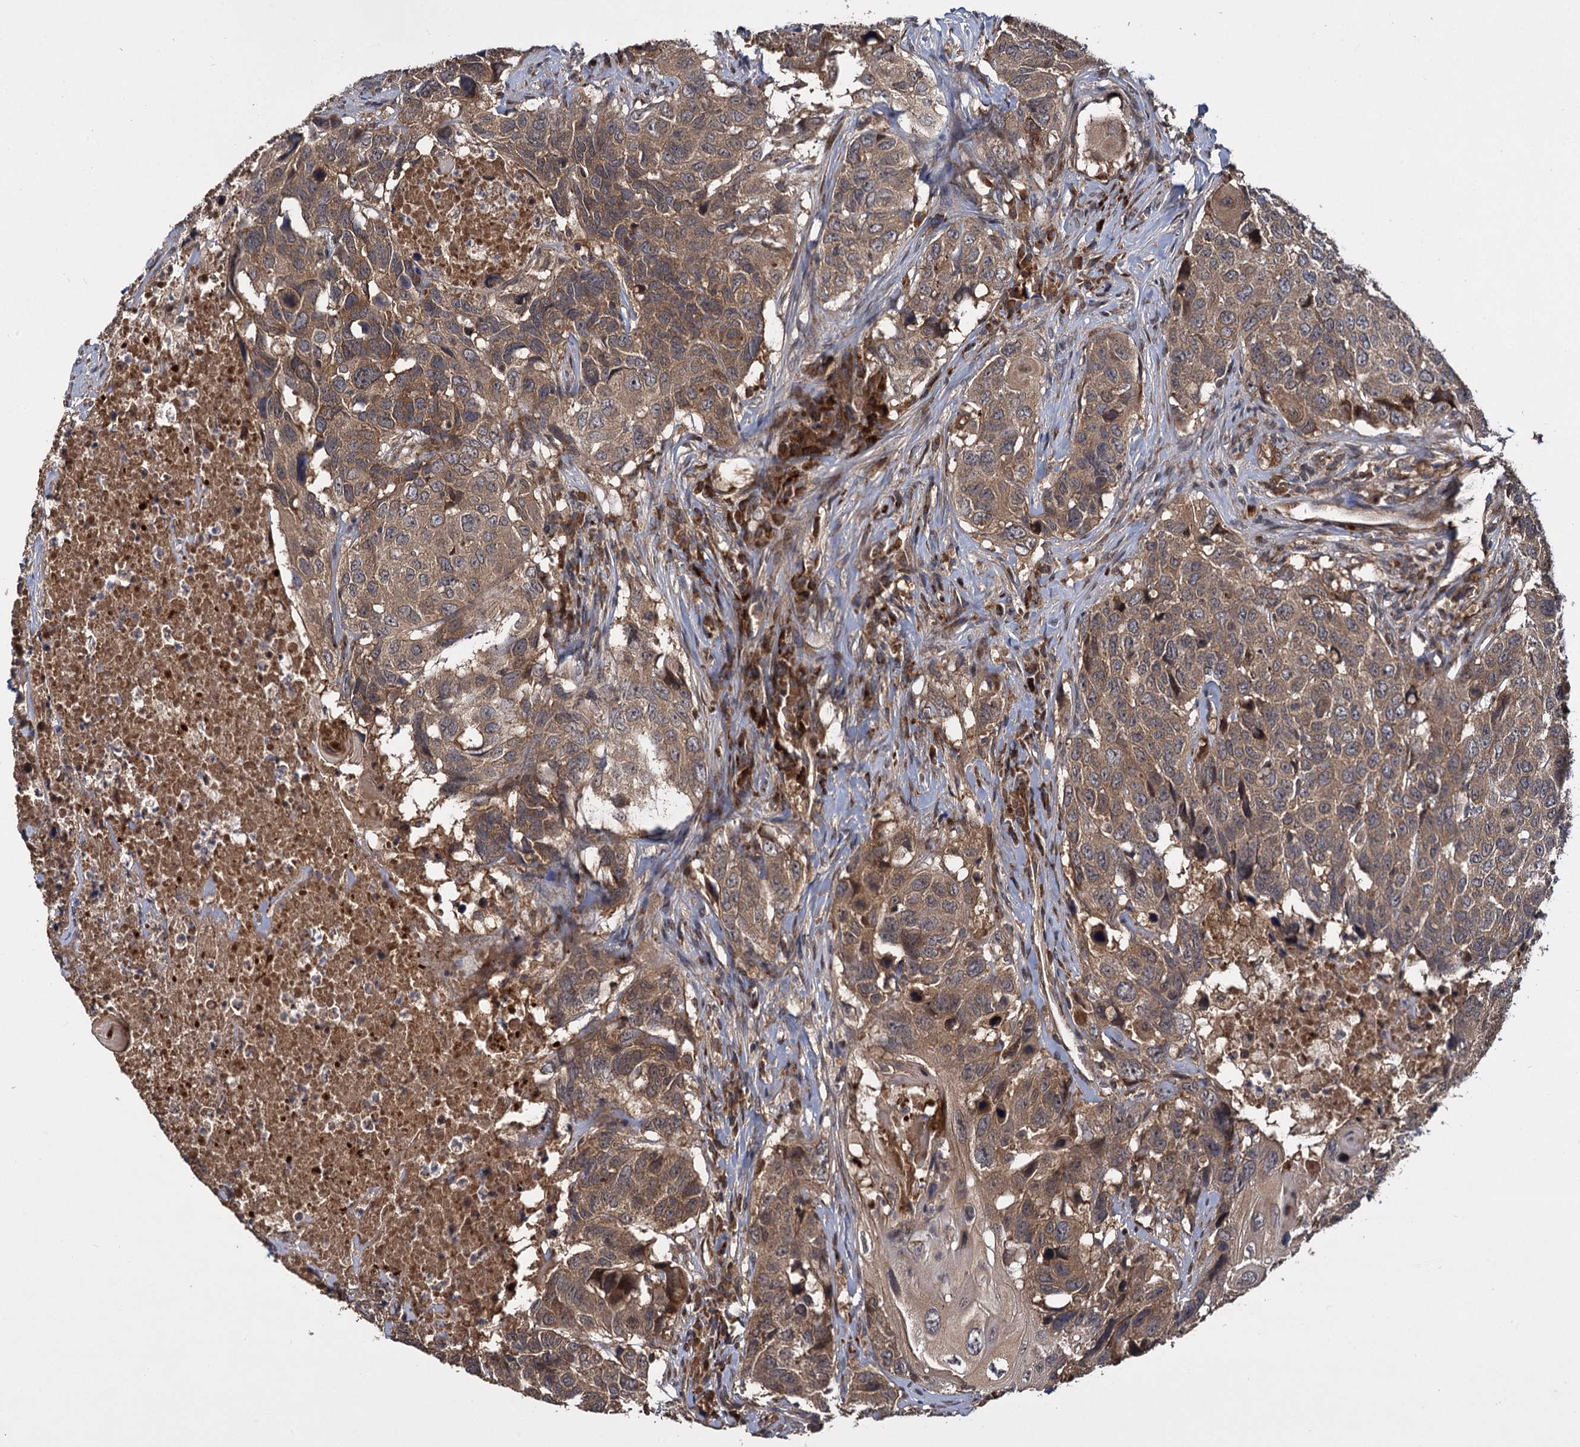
{"staining": {"intensity": "moderate", "quantity": ">75%", "location": "cytoplasmic/membranous"}, "tissue": "head and neck cancer", "cell_type": "Tumor cells", "image_type": "cancer", "snomed": [{"axis": "morphology", "description": "Squamous cell carcinoma, NOS"}, {"axis": "topography", "description": "Head-Neck"}], "caption": "A micrograph showing moderate cytoplasmic/membranous positivity in about >75% of tumor cells in squamous cell carcinoma (head and neck), as visualized by brown immunohistochemical staining.", "gene": "INPPL1", "patient": {"sex": "male", "age": 66}}